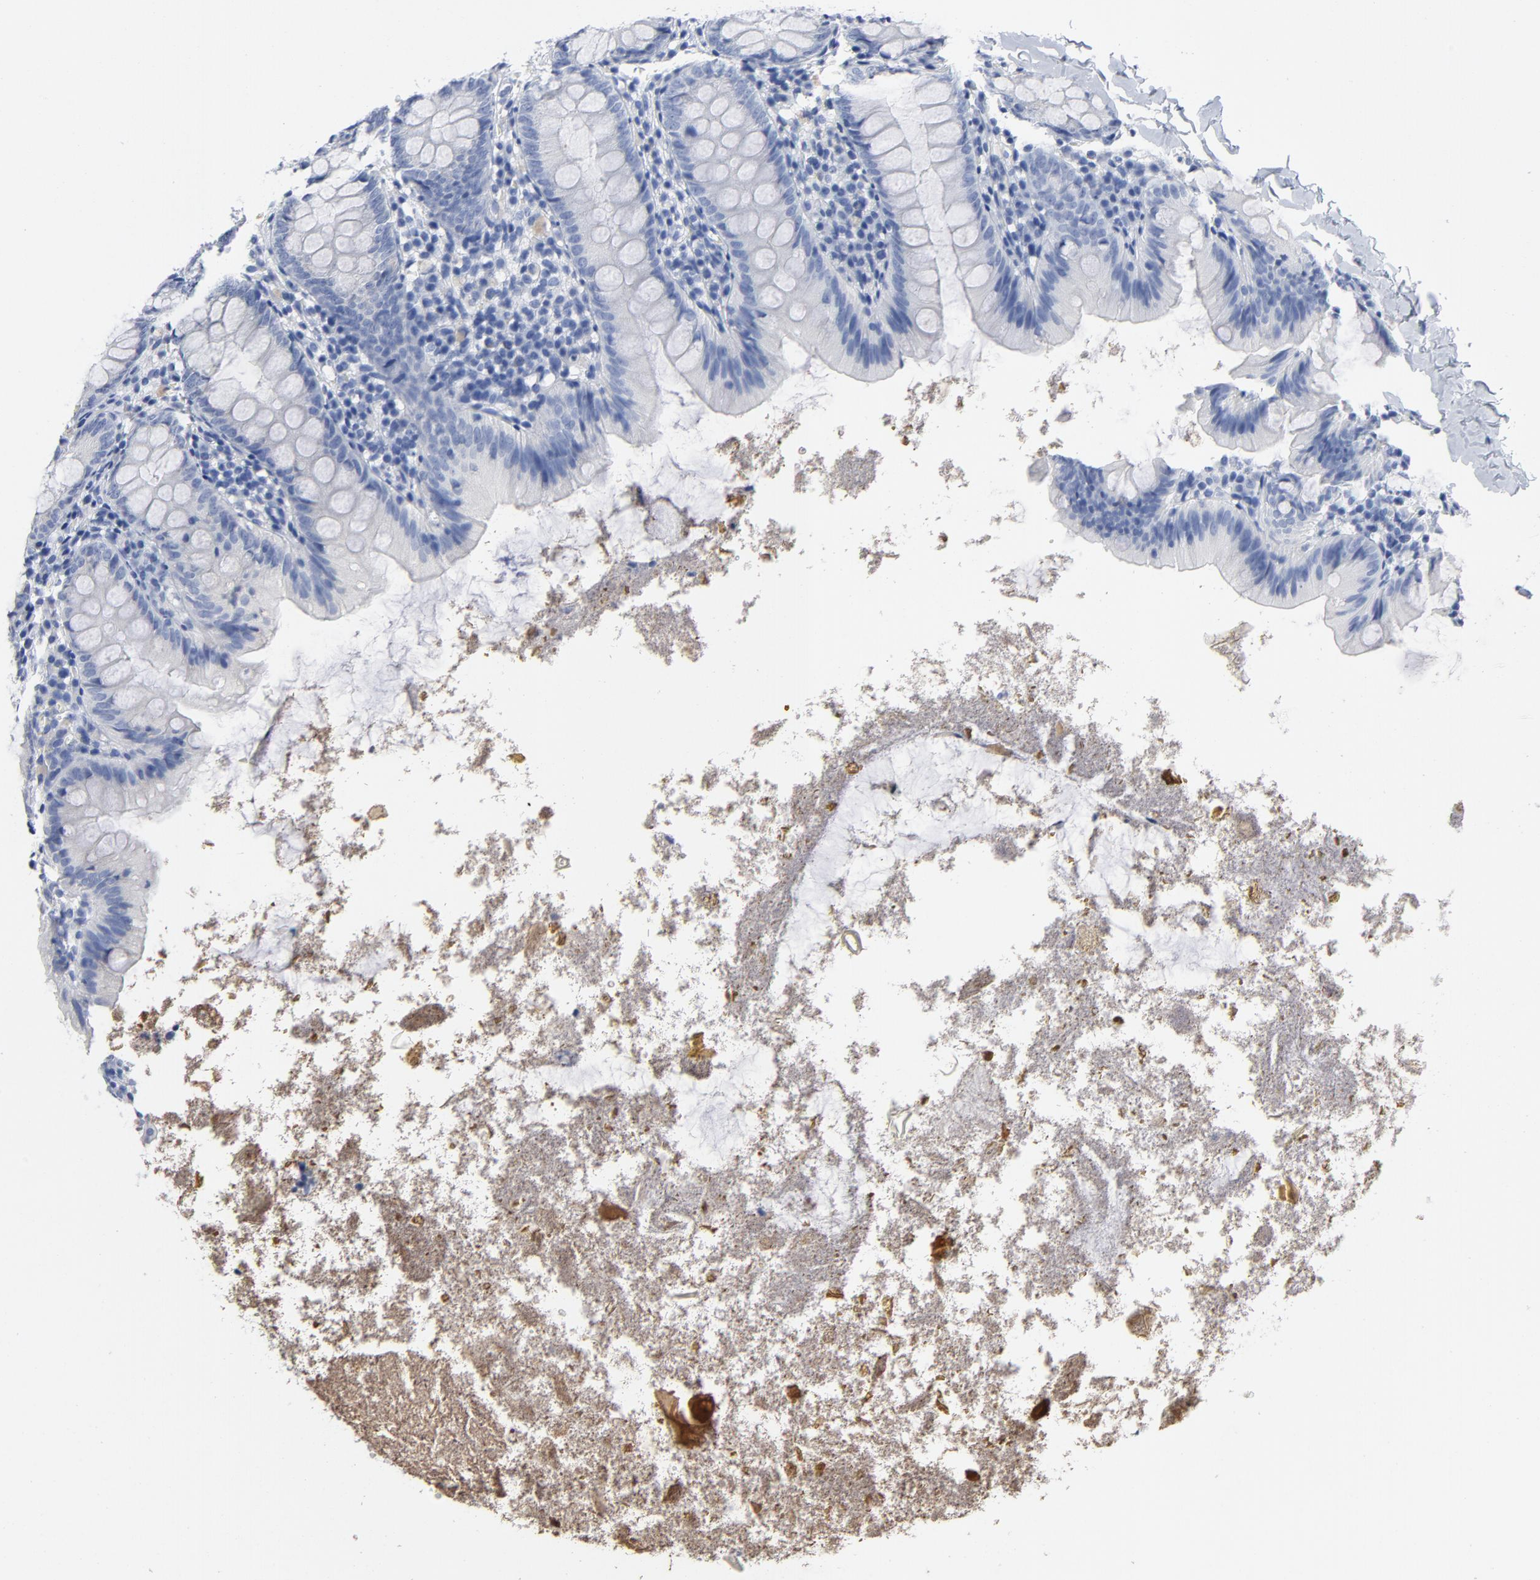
{"staining": {"intensity": "moderate", "quantity": ">75%", "location": "cytoplasmic/membranous"}, "tissue": "appendix", "cell_type": "Glandular cells", "image_type": "normal", "snomed": [{"axis": "morphology", "description": "Normal tissue, NOS"}, {"axis": "topography", "description": "Appendix"}], "caption": "Immunohistochemistry (IHC) micrograph of normal appendix: human appendix stained using IHC displays medium levels of moderate protein expression localized specifically in the cytoplasmic/membranous of glandular cells, appearing as a cytoplasmic/membranous brown color.", "gene": "CCDC134", "patient": {"sex": "female", "age": 9}}